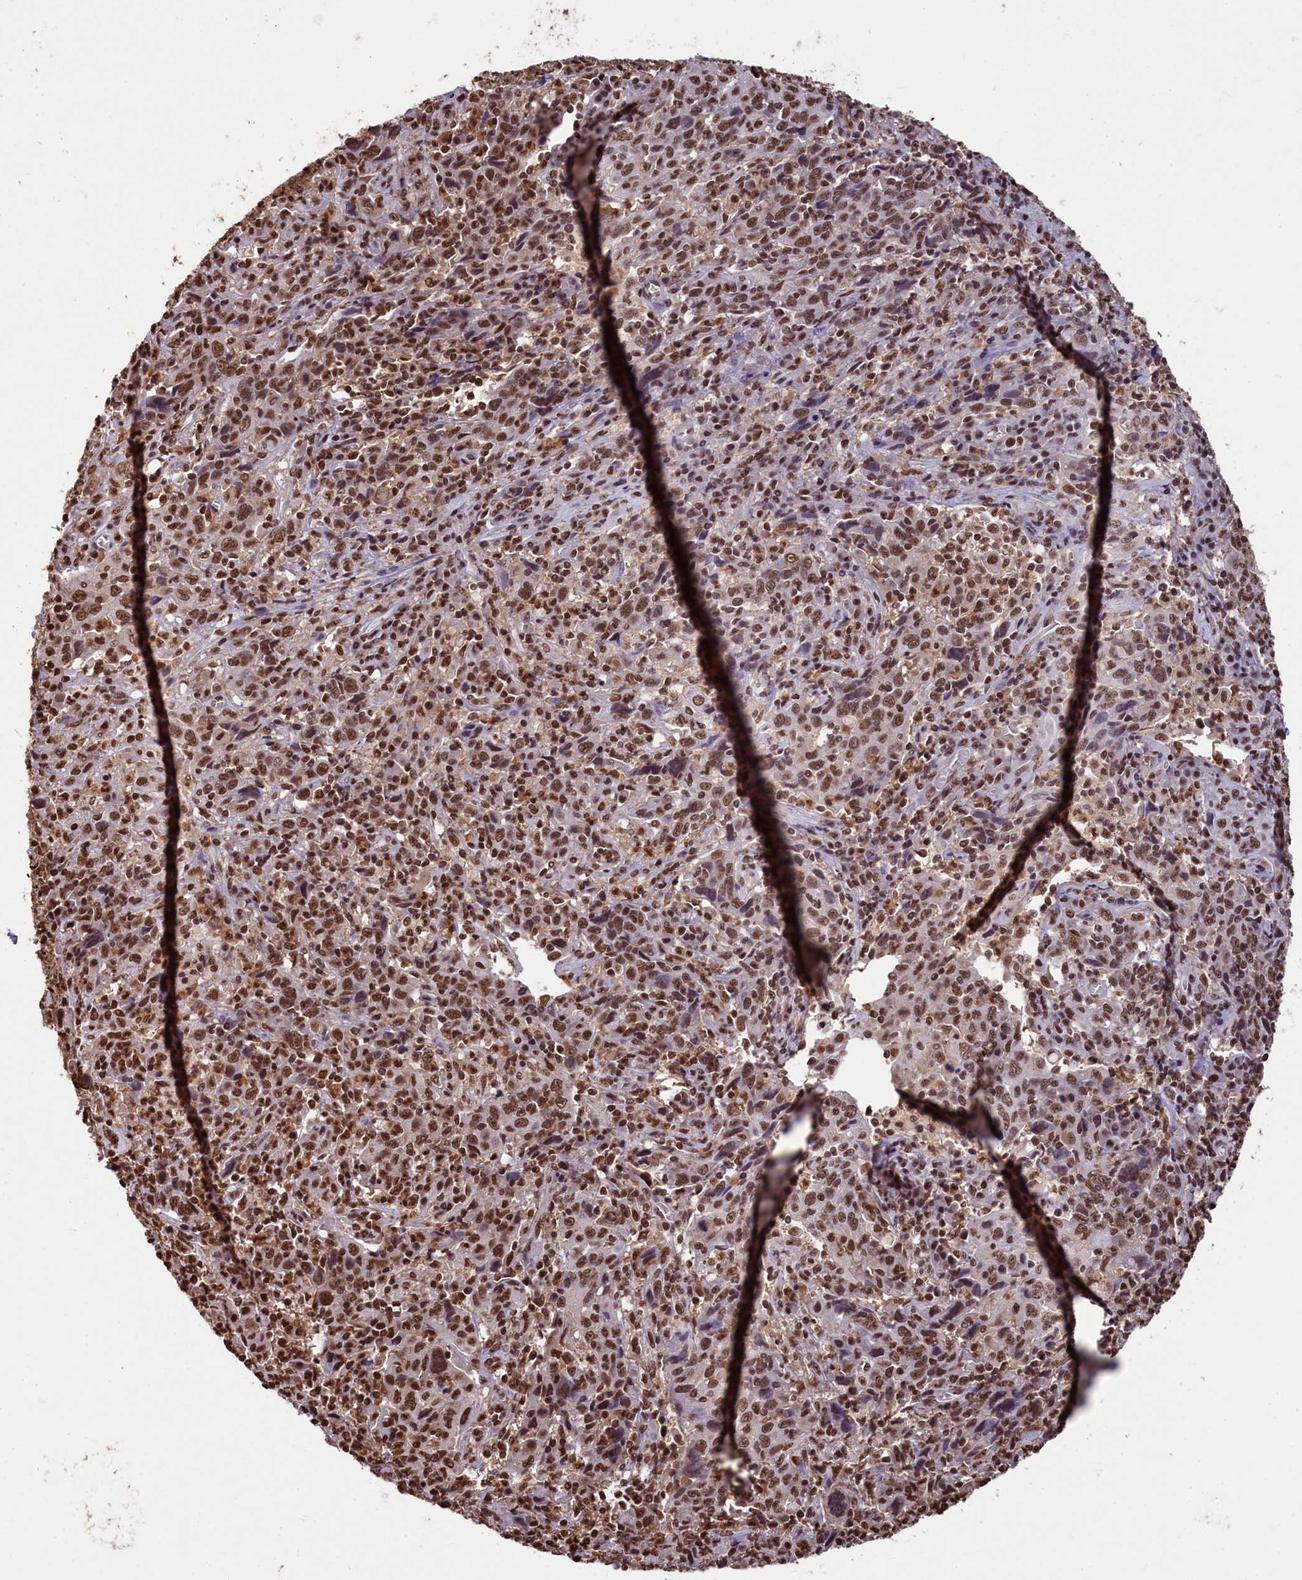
{"staining": {"intensity": "strong", "quantity": ">75%", "location": "nuclear"}, "tissue": "cervical cancer", "cell_type": "Tumor cells", "image_type": "cancer", "snomed": [{"axis": "morphology", "description": "Squamous cell carcinoma, NOS"}, {"axis": "topography", "description": "Cervix"}], "caption": "There is high levels of strong nuclear staining in tumor cells of cervical squamous cell carcinoma, as demonstrated by immunohistochemical staining (brown color).", "gene": "SNRPD2", "patient": {"sex": "female", "age": 46}}